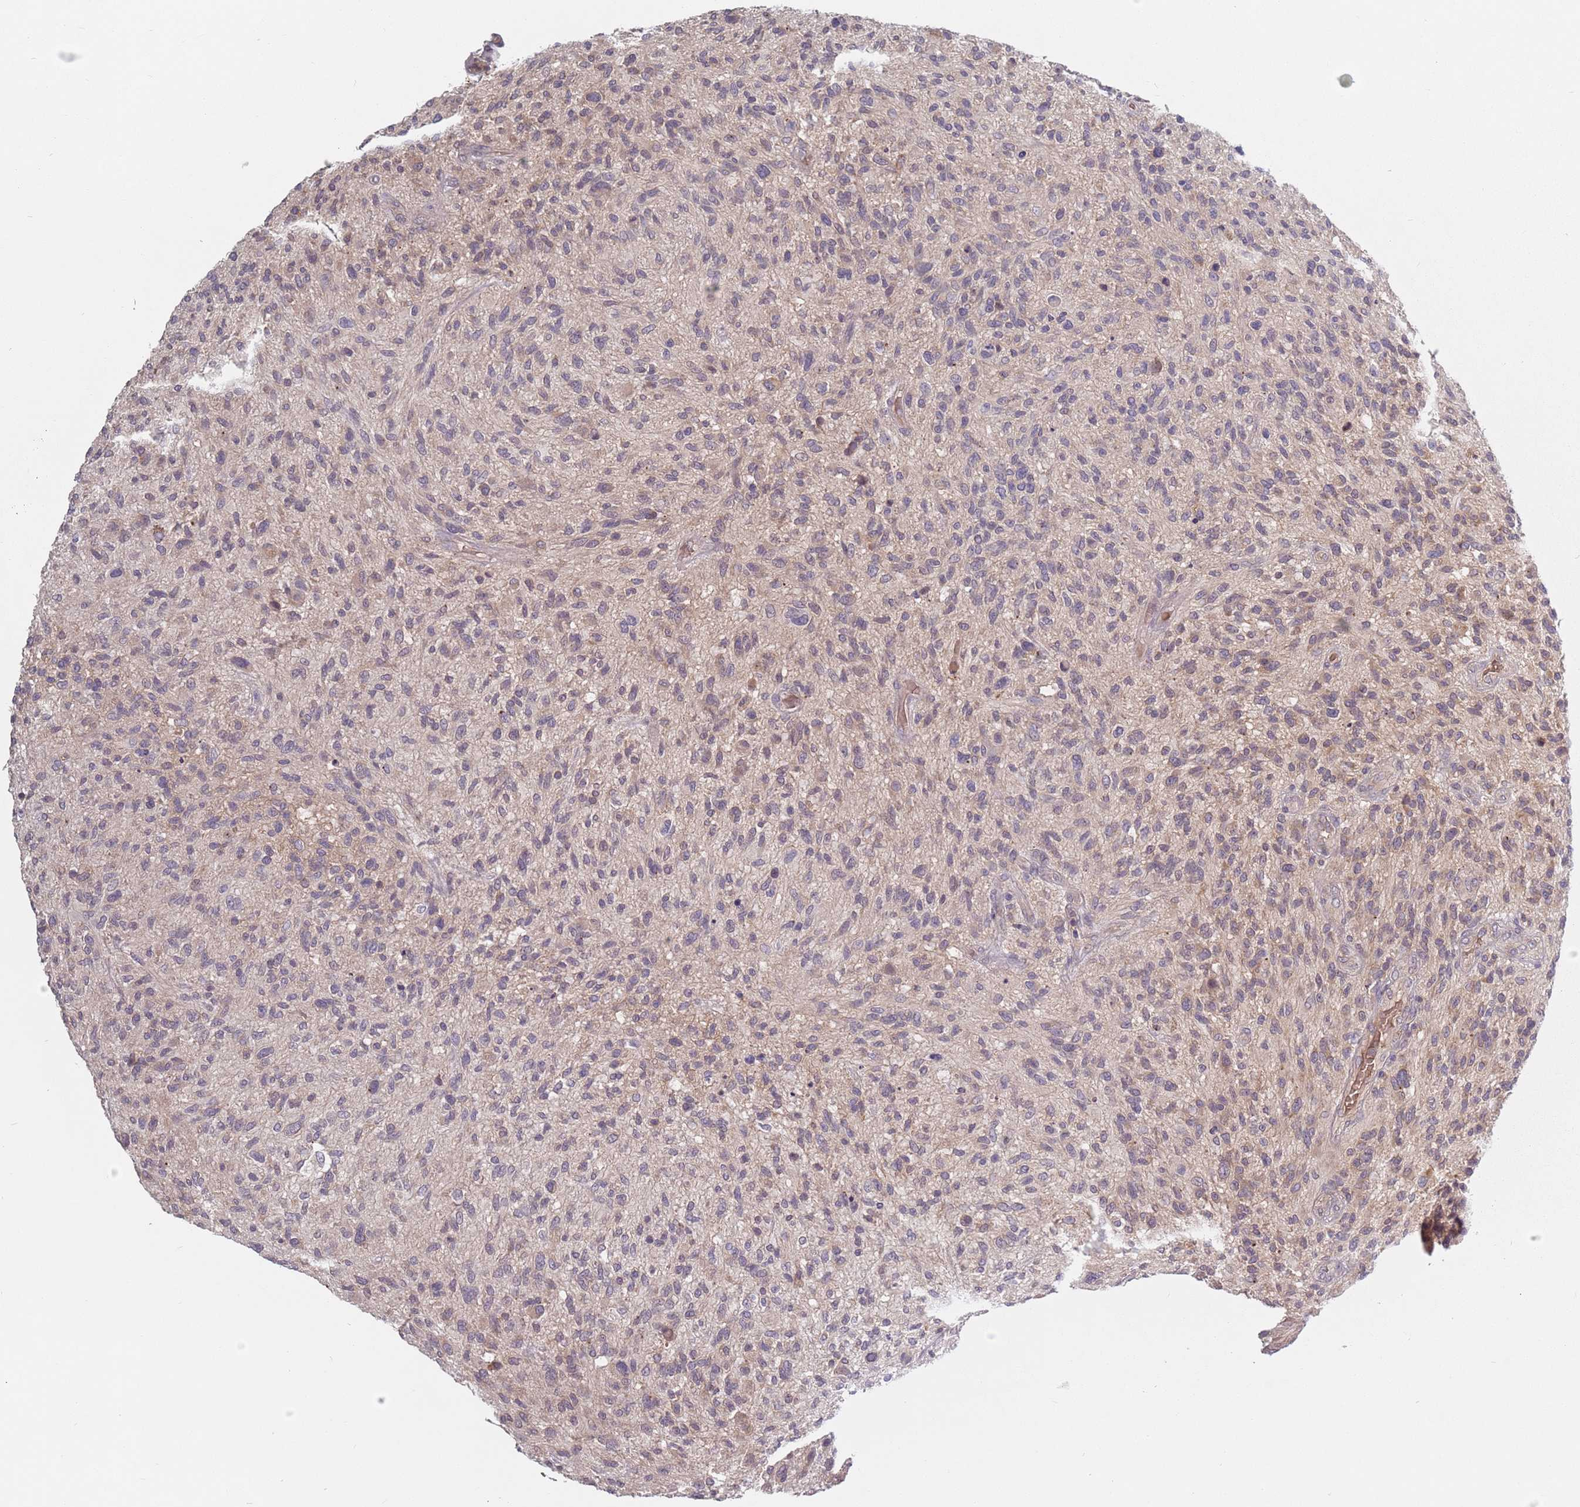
{"staining": {"intensity": "weak", "quantity": "<25%", "location": "cytoplasmic/membranous"}, "tissue": "glioma", "cell_type": "Tumor cells", "image_type": "cancer", "snomed": [{"axis": "morphology", "description": "Glioma, malignant, High grade"}, {"axis": "topography", "description": "Brain"}], "caption": "The image demonstrates no staining of tumor cells in glioma. Brightfield microscopy of immunohistochemistry stained with DAB (3,3'-diaminobenzidine) (brown) and hematoxylin (blue), captured at high magnification.", "gene": "ASB13", "patient": {"sex": "male", "age": 47}}